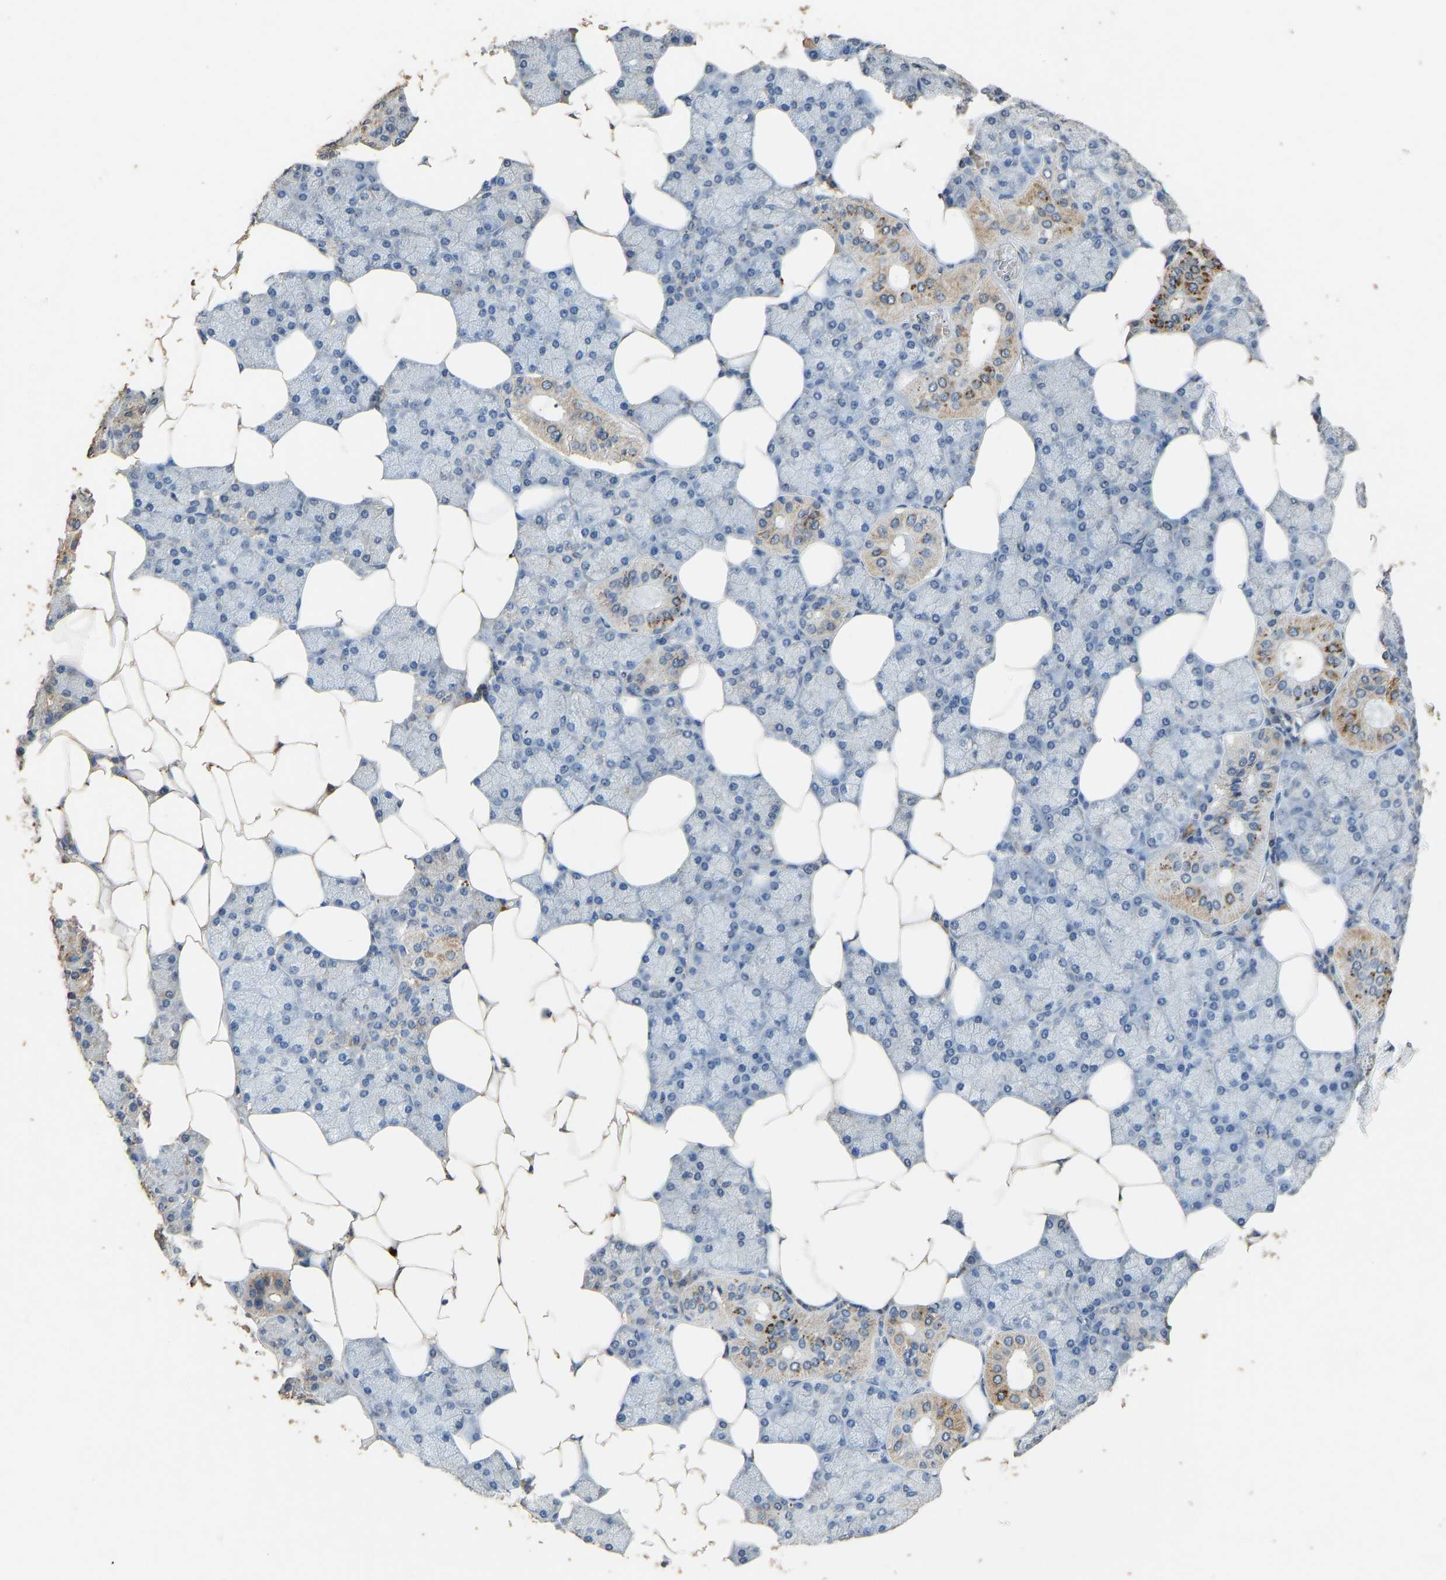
{"staining": {"intensity": "moderate", "quantity": "<25%", "location": "cytoplasmic/membranous"}, "tissue": "salivary gland", "cell_type": "Glandular cells", "image_type": "normal", "snomed": [{"axis": "morphology", "description": "Normal tissue, NOS"}, {"axis": "topography", "description": "Salivary gland"}], "caption": "The image exhibits a brown stain indicating the presence of a protein in the cytoplasmic/membranous of glandular cells in salivary gland.", "gene": "CIDEC", "patient": {"sex": "male", "age": 62}}